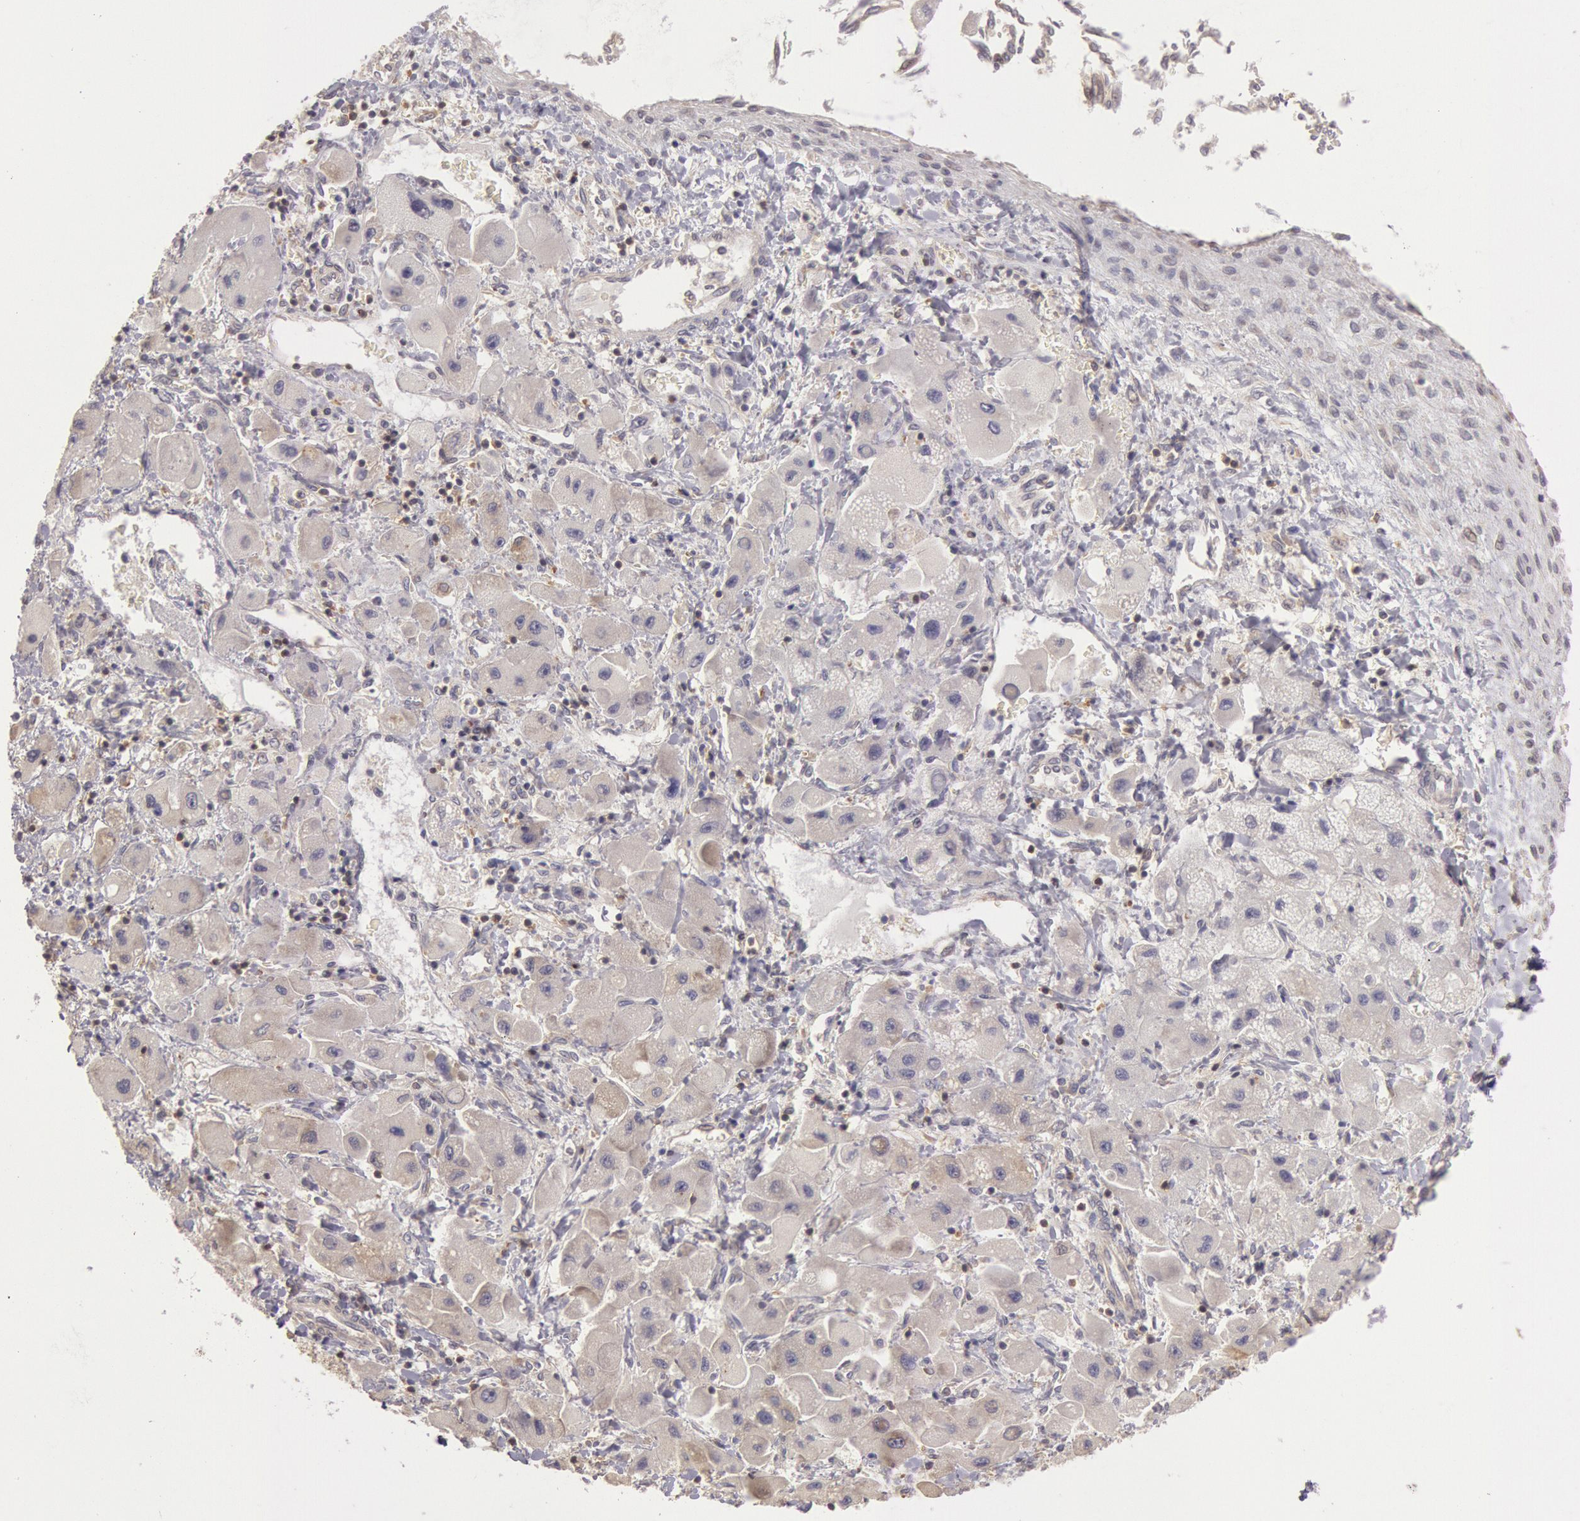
{"staining": {"intensity": "weak", "quantity": ">75%", "location": "cytoplasmic/membranous"}, "tissue": "liver cancer", "cell_type": "Tumor cells", "image_type": "cancer", "snomed": [{"axis": "morphology", "description": "Carcinoma, Hepatocellular, NOS"}, {"axis": "topography", "description": "Liver"}], "caption": "Immunohistochemical staining of hepatocellular carcinoma (liver) demonstrates low levels of weak cytoplasmic/membranous protein expression in about >75% of tumor cells. (DAB (3,3'-diaminobenzidine) IHC, brown staining for protein, blue staining for nuclei).", "gene": "NMT2", "patient": {"sex": "male", "age": 24}}